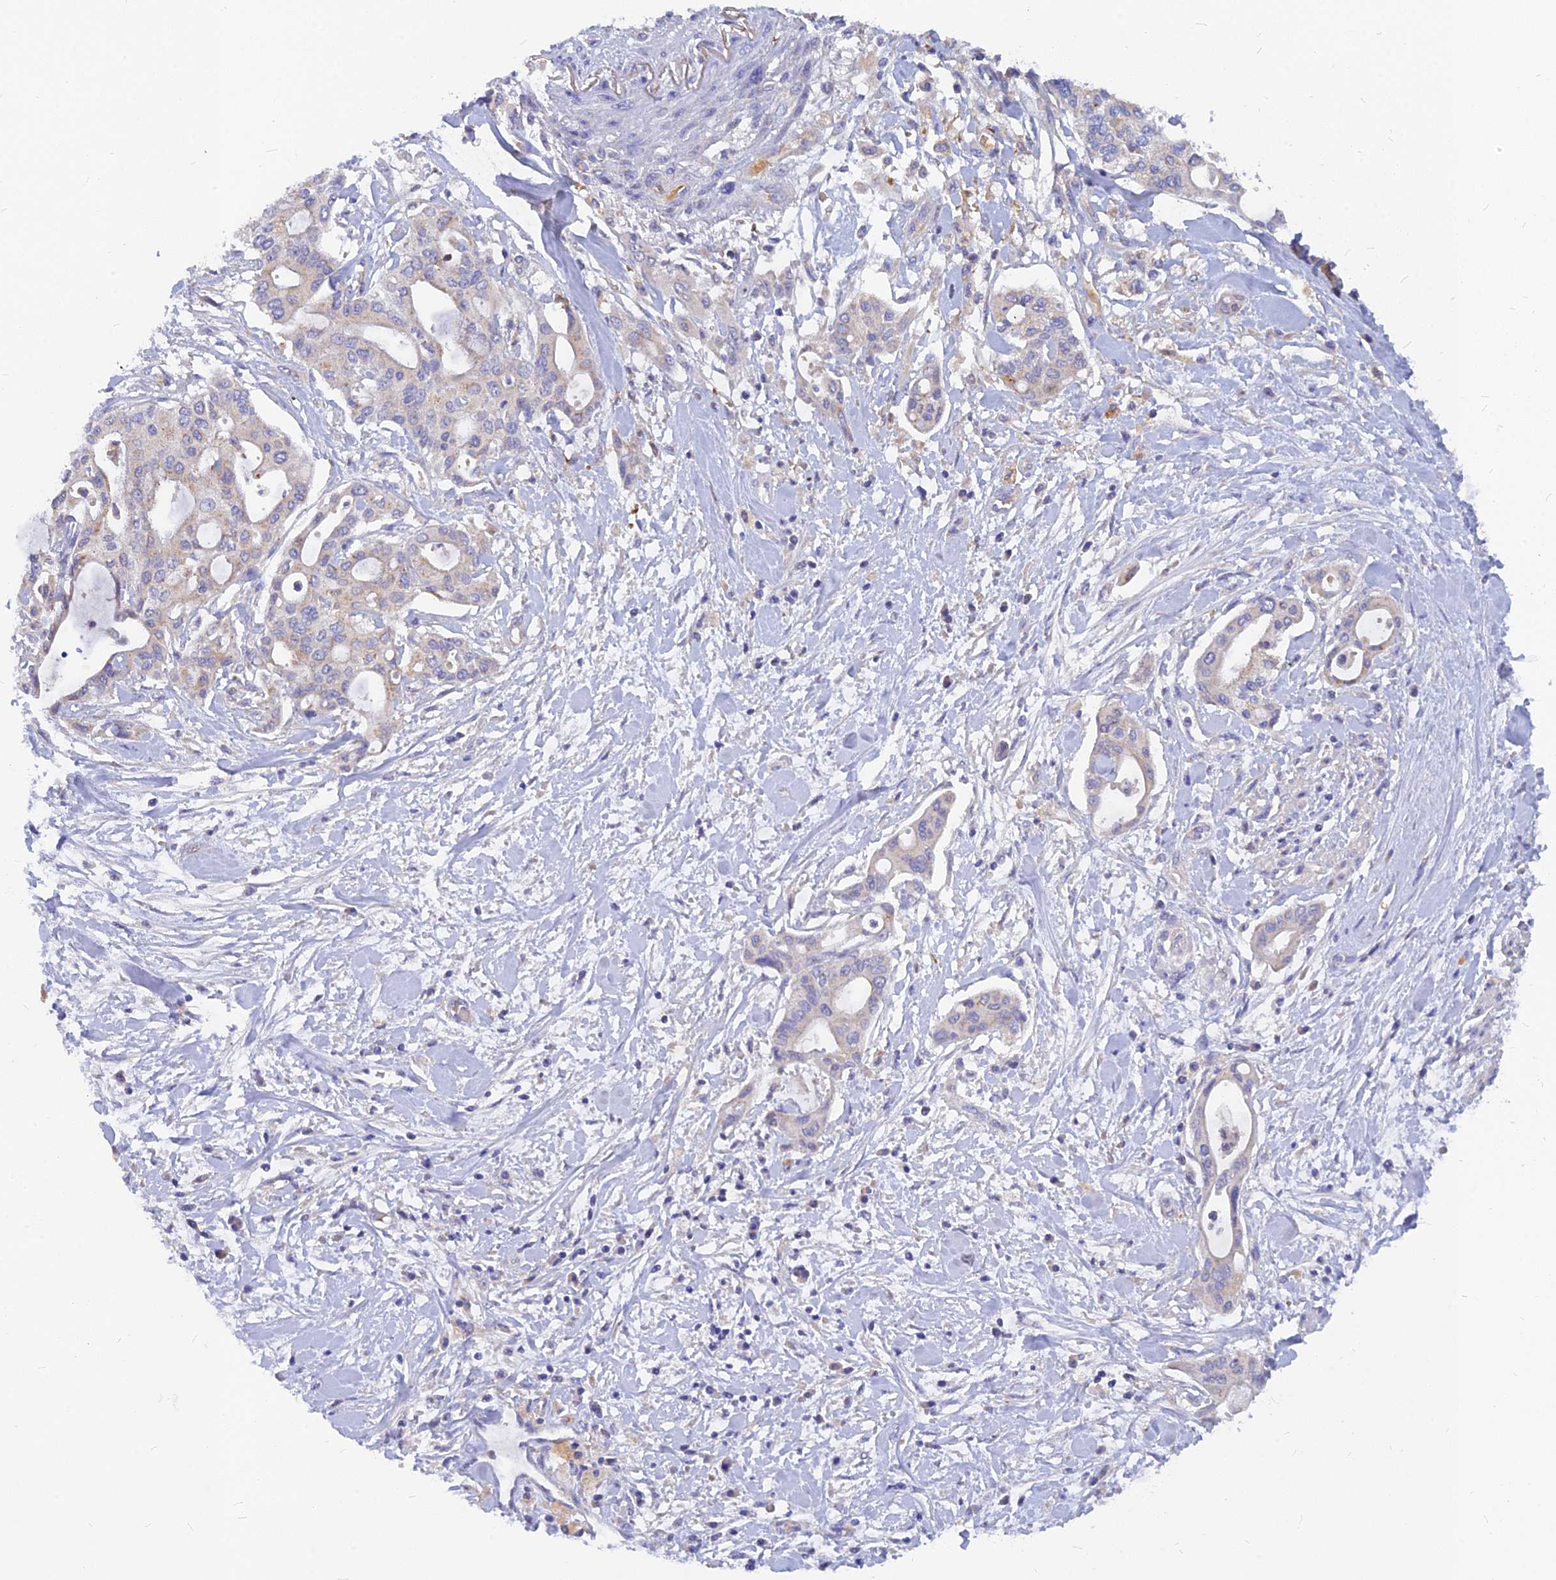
{"staining": {"intensity": "weak", "quantity": "25%-75%", "location": "cytoplasmic/membranous"}, "tissue": "pancreatic cancer", "cell_type": "Tumor cells", "image_type": "cancer", "snomed": [{"axis": "morphology", "description": "Adenocarcinoma, NOS"}, {"axis": "topography", "description": "Pancreas"}], "caption": "Human pancreatic cancer (adenocarcinoma) stained with a protein marker exhibits weak staining in tumor cells.", "gene": "CACNA1B", "patient": {"sex": "male", "age": 46}}